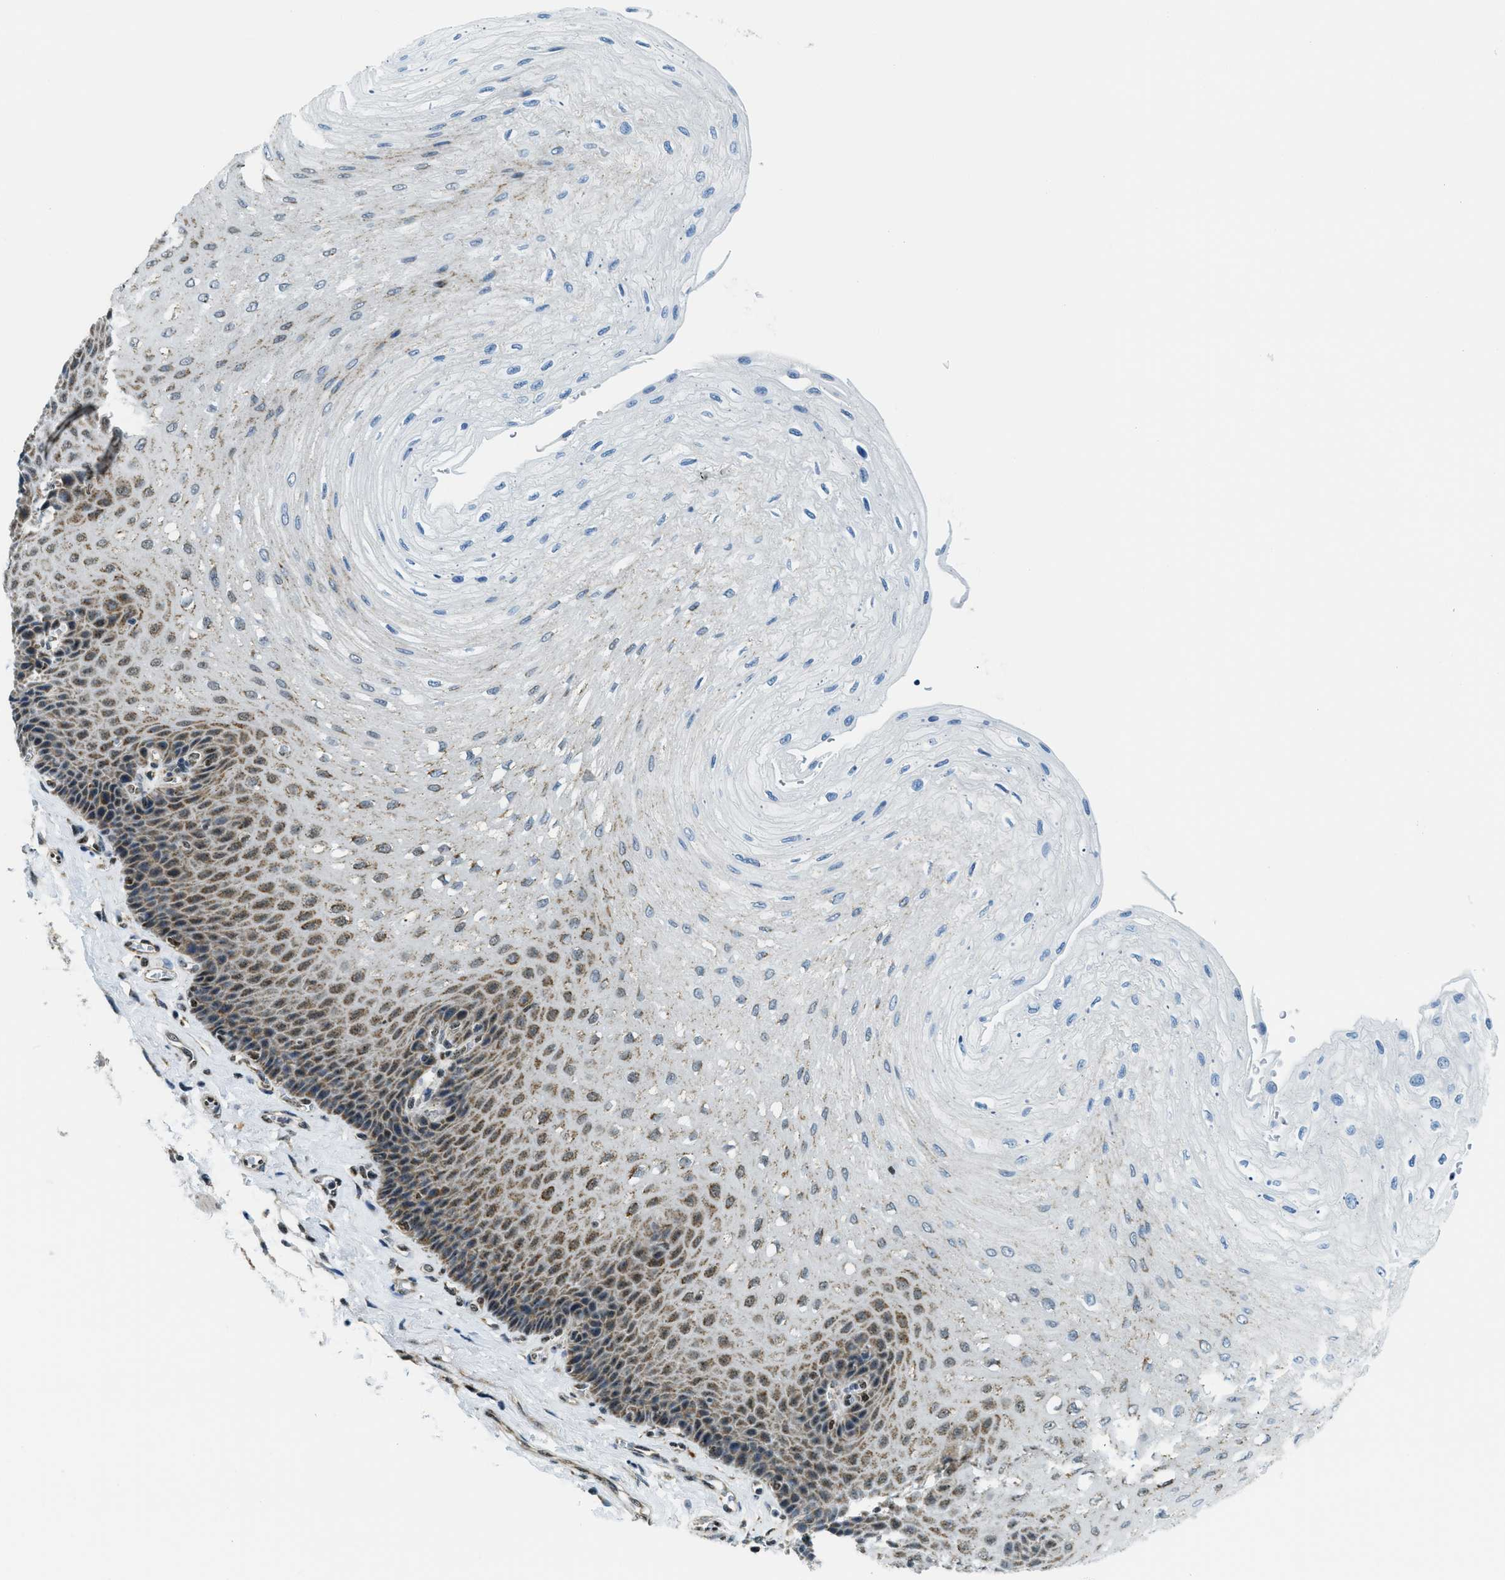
{"staining": {"intensity": "moderate", "quantity": ">75%", "location": "cytoplasmic/membranous,nuclear"}, "tissue": "esophagus", "cell_type": "Squamous epithelial cells", "image_type": "normal", "snomed": [{"axis": "morphology", "description": "Normal tissue, NOS"}, {"axis": "topography", "description": "Esophagus"}], "caption": "A brown stain shows moderate cytoplasmic/membranous,nuclear staining of a protein in squamous epithelial cells of benign human esophagus. The staining was performed using DAB, with brown indicating positive protein expression. Nuclei are stained blue with hematoxylin.", "gene": "SP100", "patient": {"sex": "female", "age": 72}}